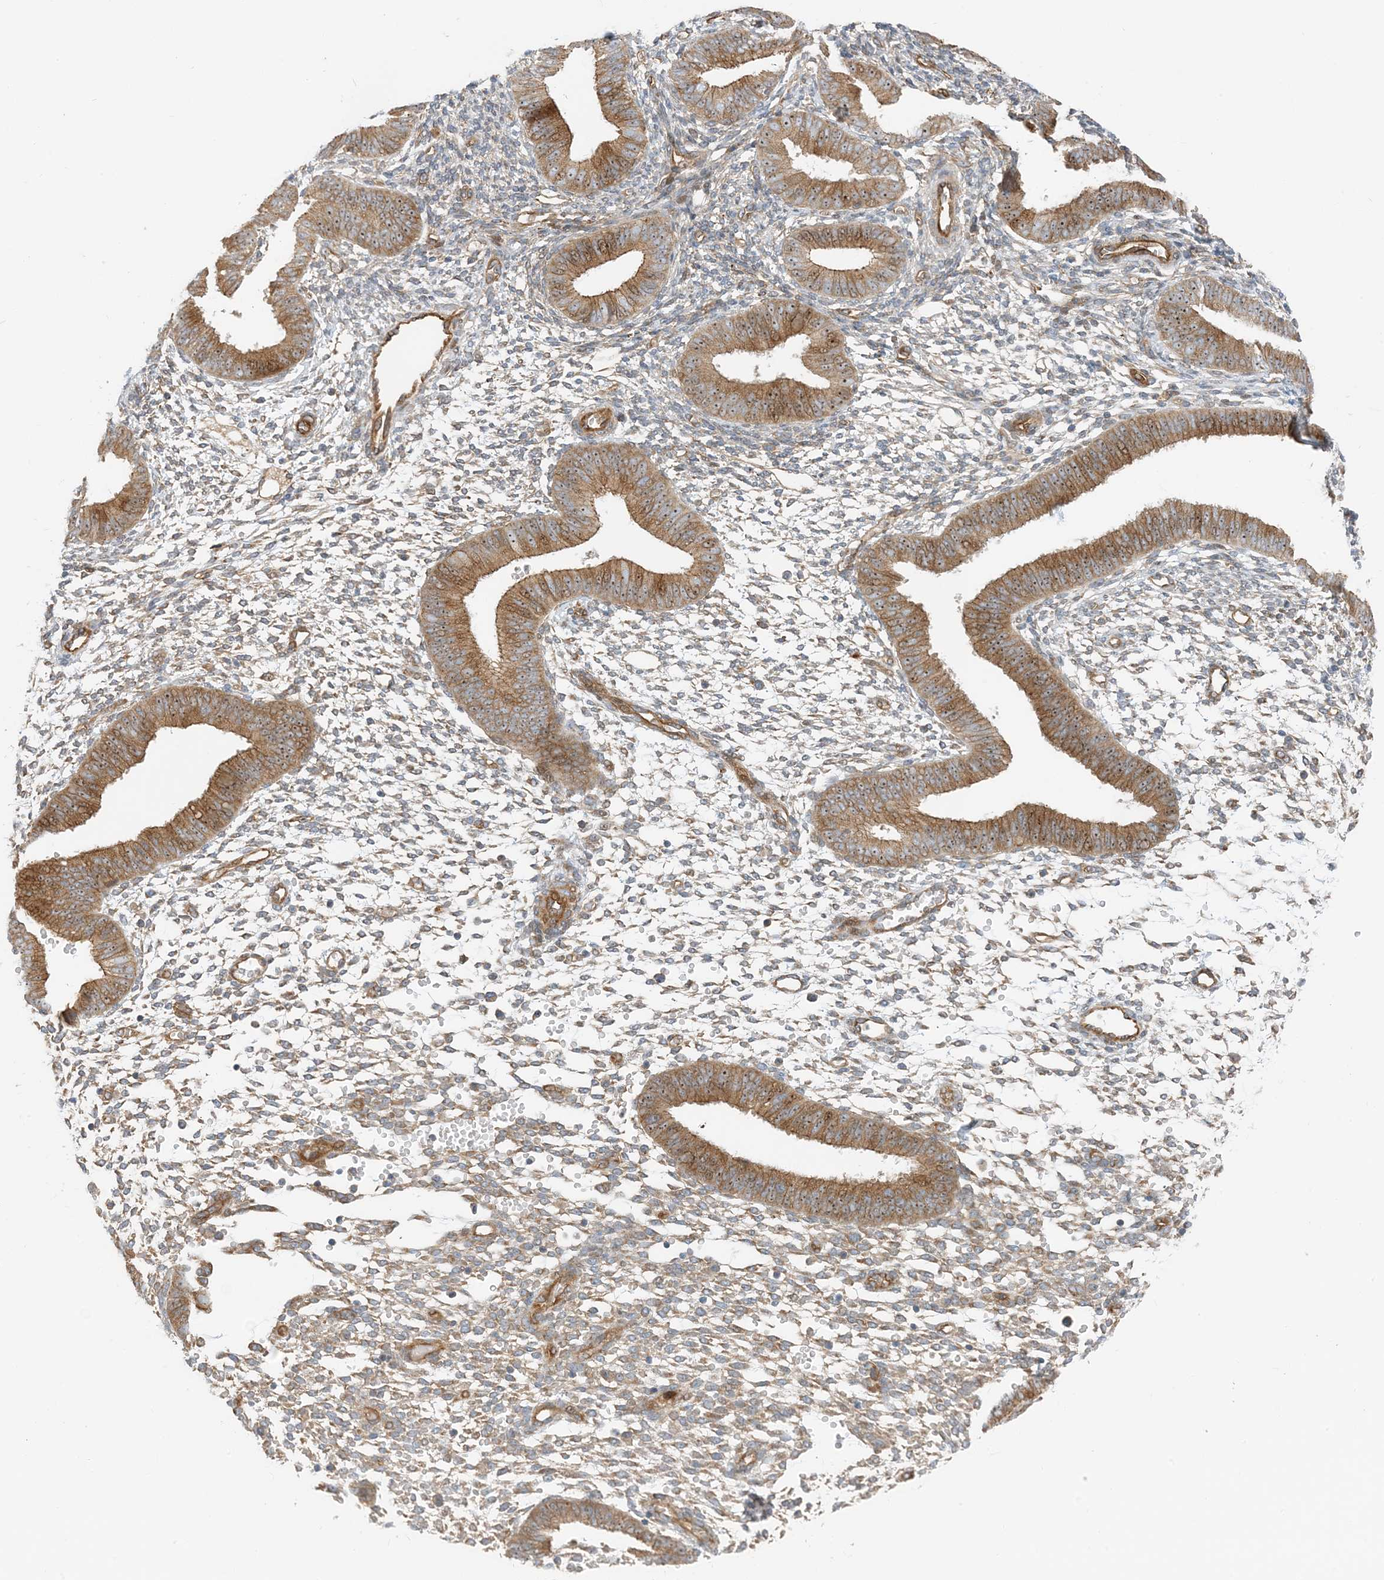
{"staining": {"intensity": "weak", "quantity": "25%-75%", "location": "cytoplasmic/membranous"}, "tissue": "endometrium", "cell_type": "Cells in endometrial stroma", "image_type": "normal", "snomed": [{"axis": "morphology", "description": "Normal tissue, NOS"}, {"axis": "topography", "description": "Uterus"}, {"axis": "topography", "description": "Endometrium"}], "caption": "Immunohistochemical staining of unremarkable human endometrium shows 25%-75% levels of weak cytoplasmic/membranous protein positivity in approximately 25%-75% of cells in endometrial stroma.", "gene": "MYL5", "patient": {"sex": "female", "age": 48}}